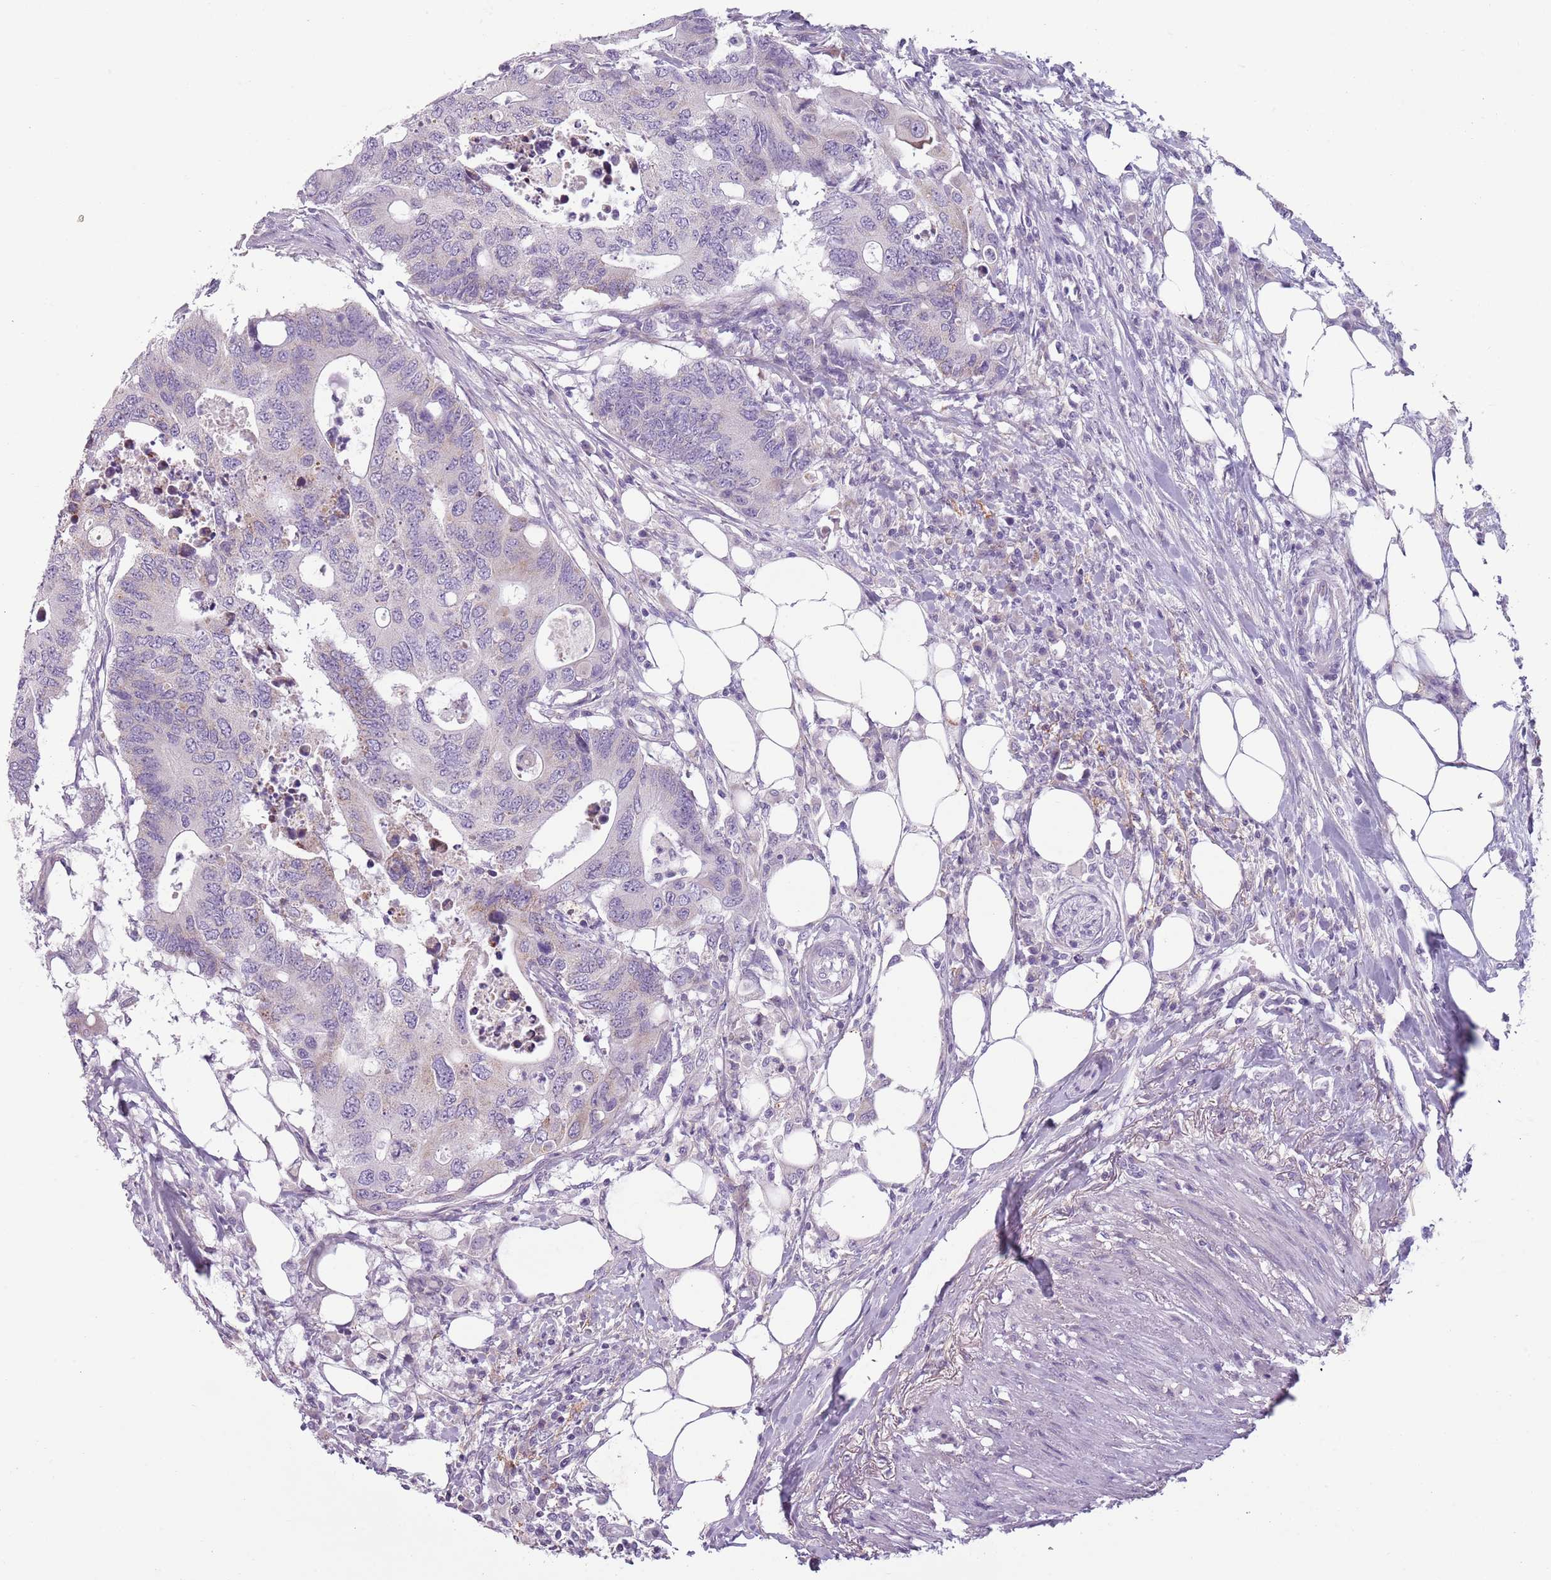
{"staining": {"intensity": "moderate", "quantity": "<25%", "location": "cytoplasmic/membranous"}, "tissue": "colorectal cancer", "cell_type": "Tumor cells", "image_type": "cancer", "snomed": [{"axis": "morphology", "description": "Adenocarcinoma, NOS"}, {"axis": "topography", "description": "Colon"}], "caption": "A brown stain shows moderate cytoplasmic/membranous staining of a protein in human colorectal cancer (adenocarcinoma) tumor cells.", "gene": "MEGF8", "patient": {"sex": "male", "age": 71}}